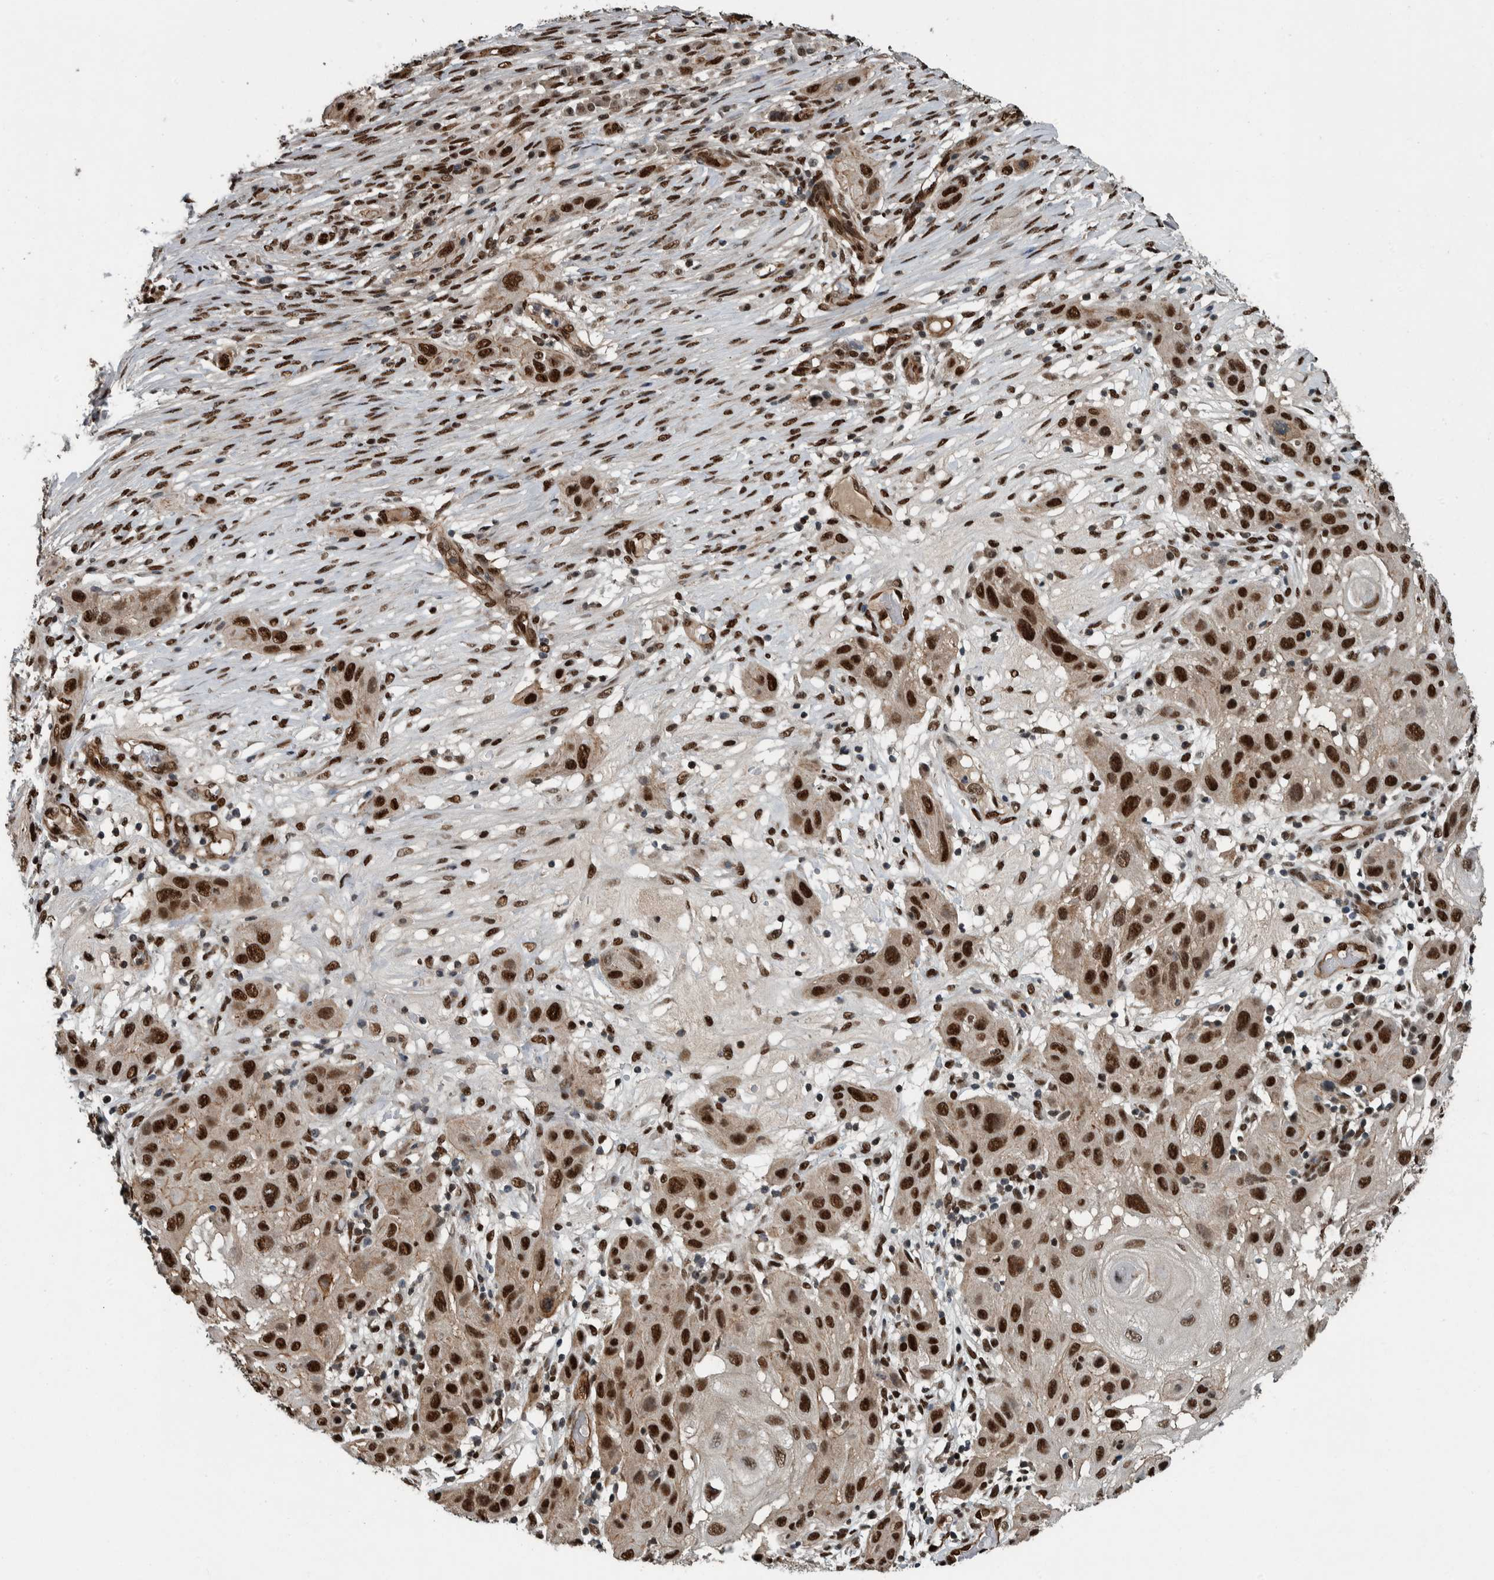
{"staining": {"intensity": "strong", "quantity": ">75%", "location": "nuclear"}, "tissue": "skin cancer", "cell_type": "Tumor cells", "image_type": "cancer", "snomed": [{"axis": "morphology", "description": "Squamous cell carcinoma, NOS"}, {"axis": "topography", "description": "Skin"}], "caption": "Strong nuclear expression for a protein is appreciated in about >75% of tumor cells of skin cancer (squamous cell carcinoma) using IHC.", "gene": "FAM135B", "patient": {"sex": "female", "age": 96}}